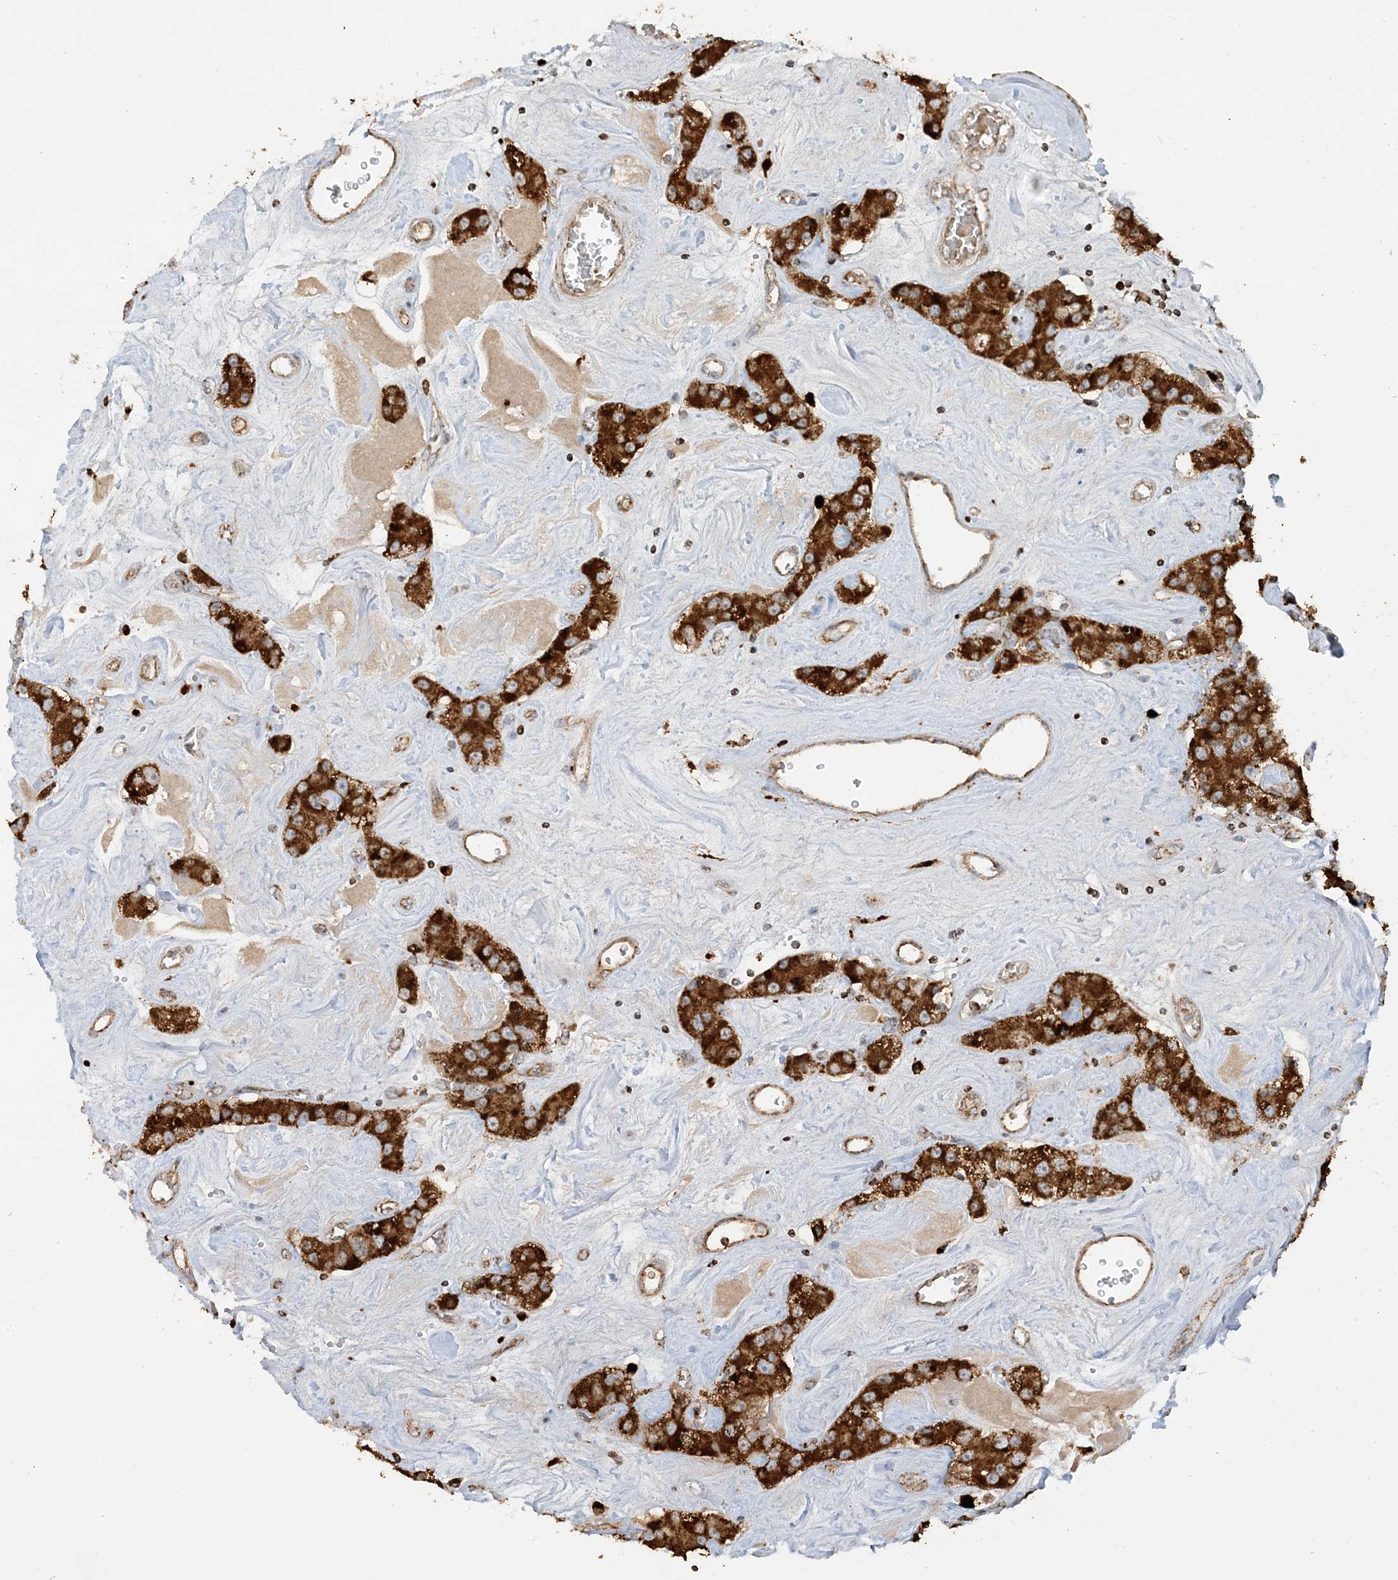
{"staining": {"intensity": "strong", "quantity": ">75%", "location": "cytoplasmic/membranous"}, "tissue": "carcinoid", "cell_type": "Tumor cells", "image_type": "cancer", "snomed": [{"axis": "morphology", "description": "Carcinoid, malignant, NOS"}, {"axis": "topography", "description": "Pancreas"}], "caption": "Carcinoid (malignant) stained with a protein marker reveals strong staining in tumor cells.", "gene": "AGA", "patient": {"sex": "male", "age": 41}}